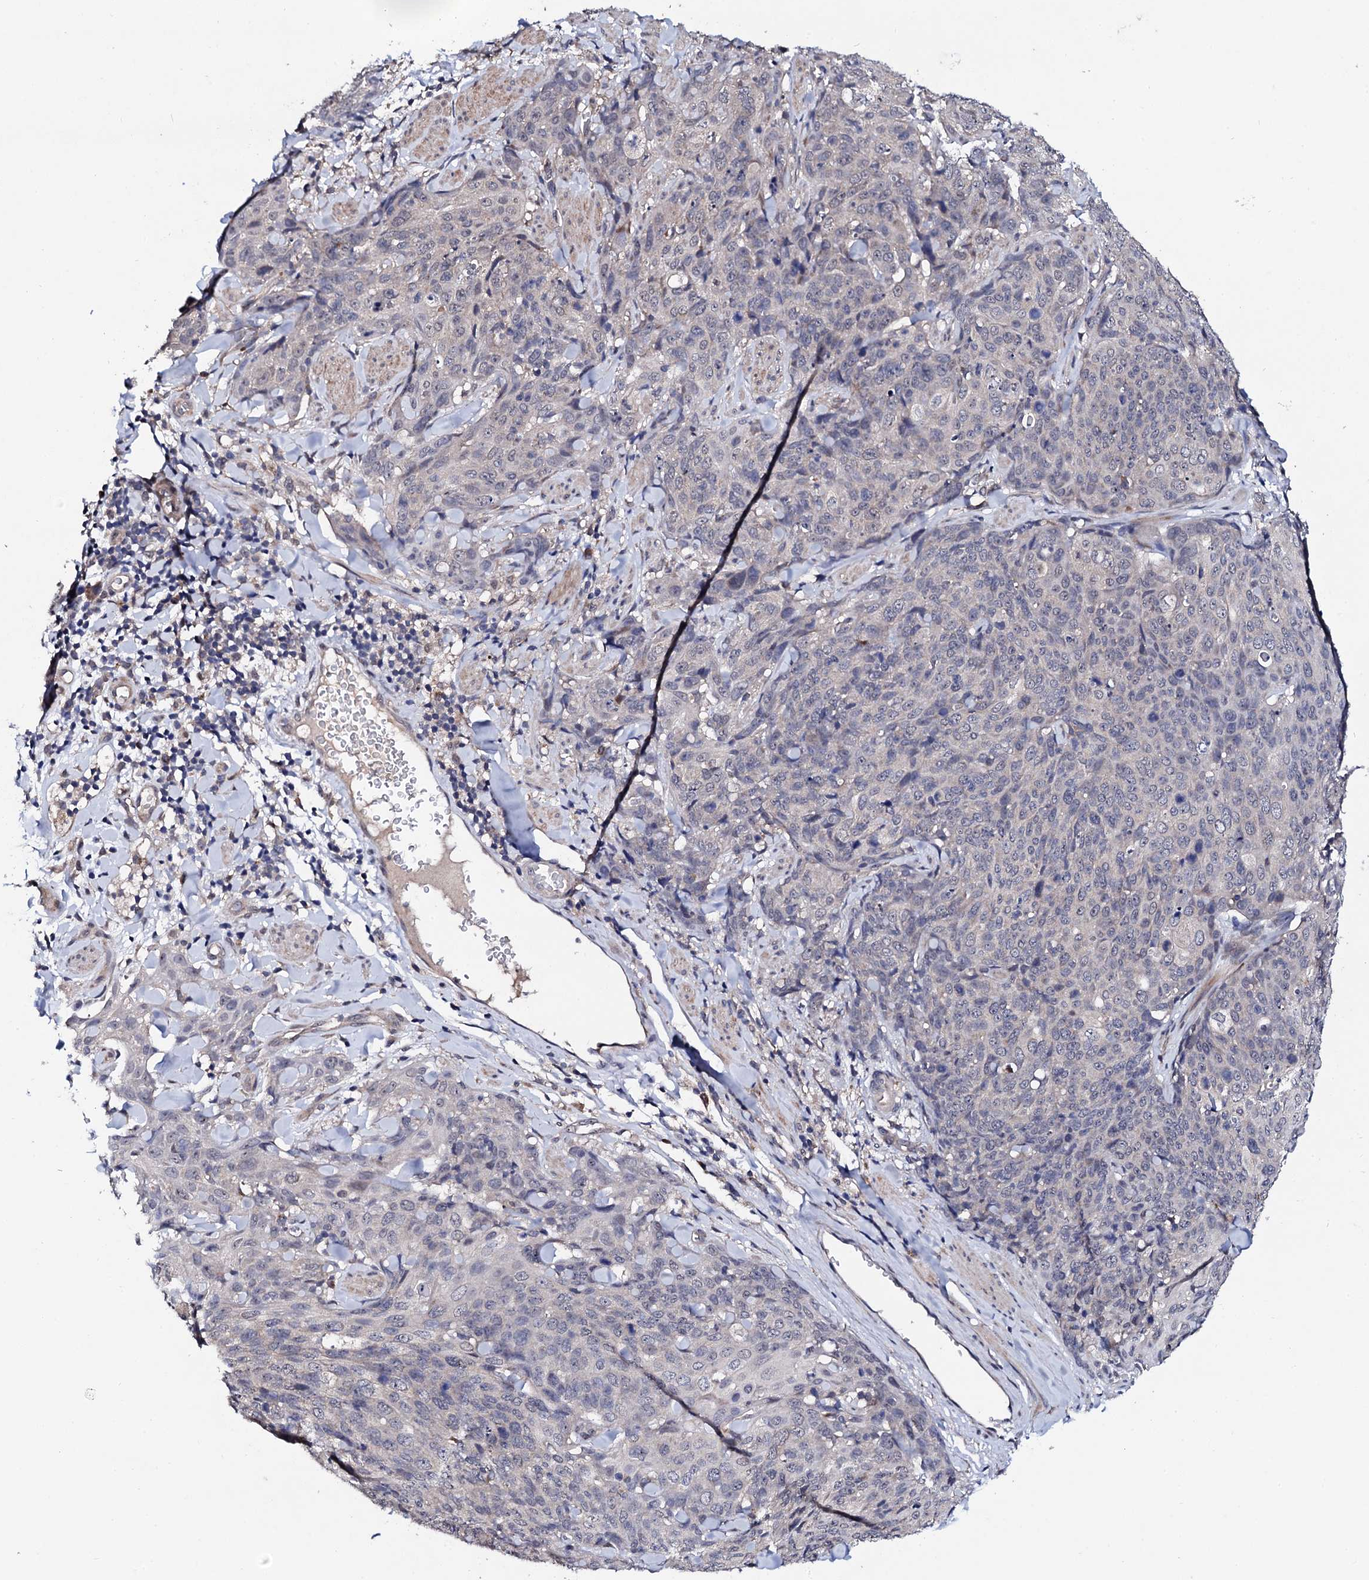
{"staining": {"intensity": "negative", "quantity": "none", "location": "none"}, "tissue": "skin cancer", "cell_type": "Tumor cells", "image_type": "cancer", "snomed": [{"axis": "morphology", "description": "Squamous cell carcinoma, NOS"}, {"axis": "topography", "description": "Skin"}, {"axis": "topography", "description": "Vulva"}], "caption": "Human squamous cell carcinoma (skin) stained for a protein using immunohistochemistry reveals no expression in tumor cells.", "gene": "IP6K1", "patient": {"sex": "female", "age": 85}}